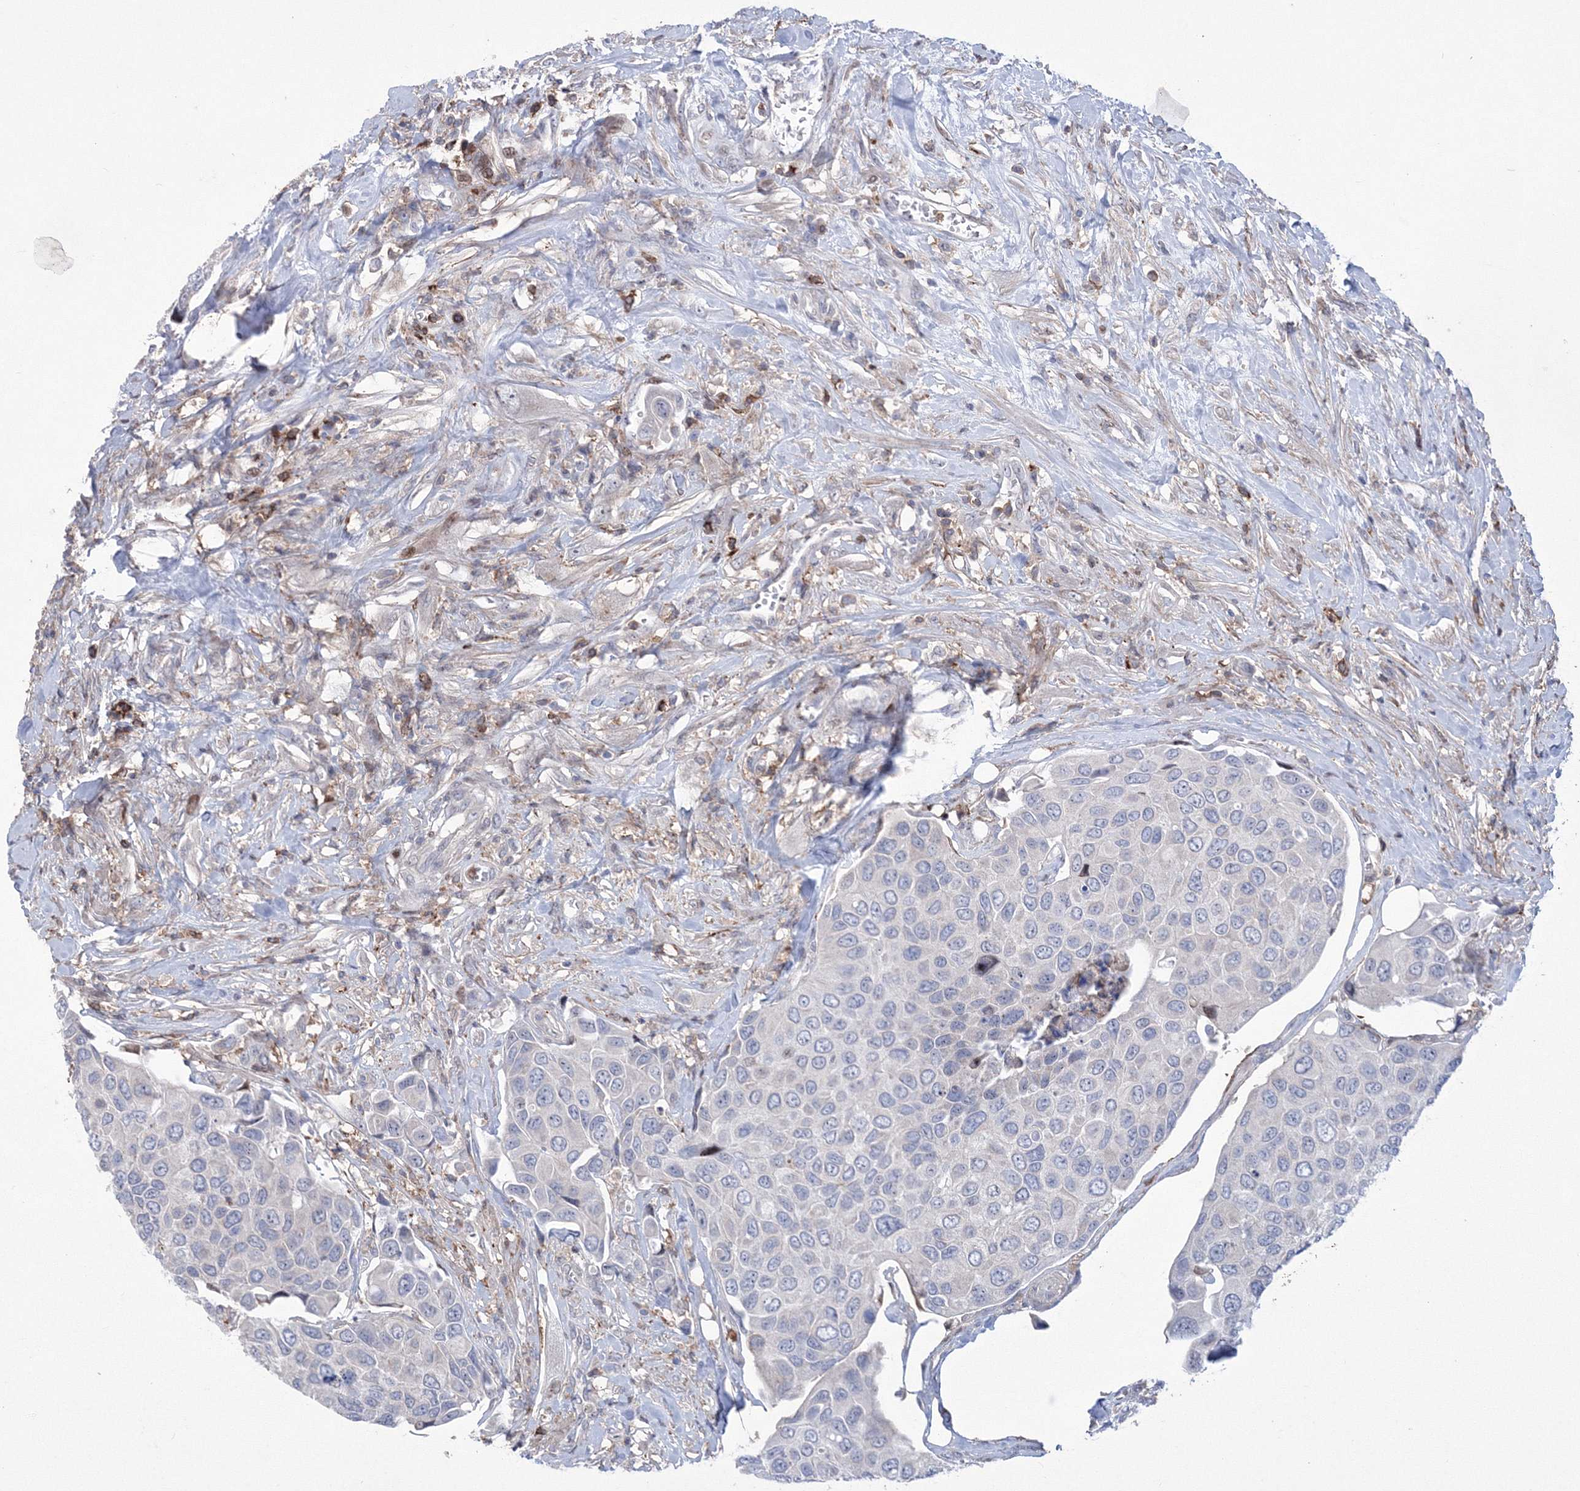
{"staining": {"intensity": "negative", "quantity": "none", "location": "none"}, "tissue": "urothelial cancer", "cell_type": "Tumor cells", "image_type": "cancer", "snomed": [{"axis": "morphology", "description": "Urothelial carcinoma, High grade"}, {"axis": "topography", "description": "Urinary bladder"}], "caption": "Immunohistochemistry (IHC) of human high-grade urothelial carcinoma reveals no staining in tumor cells.", "gene": "RNPEPL1", "patient": {"sex": "male", "age": 74}}